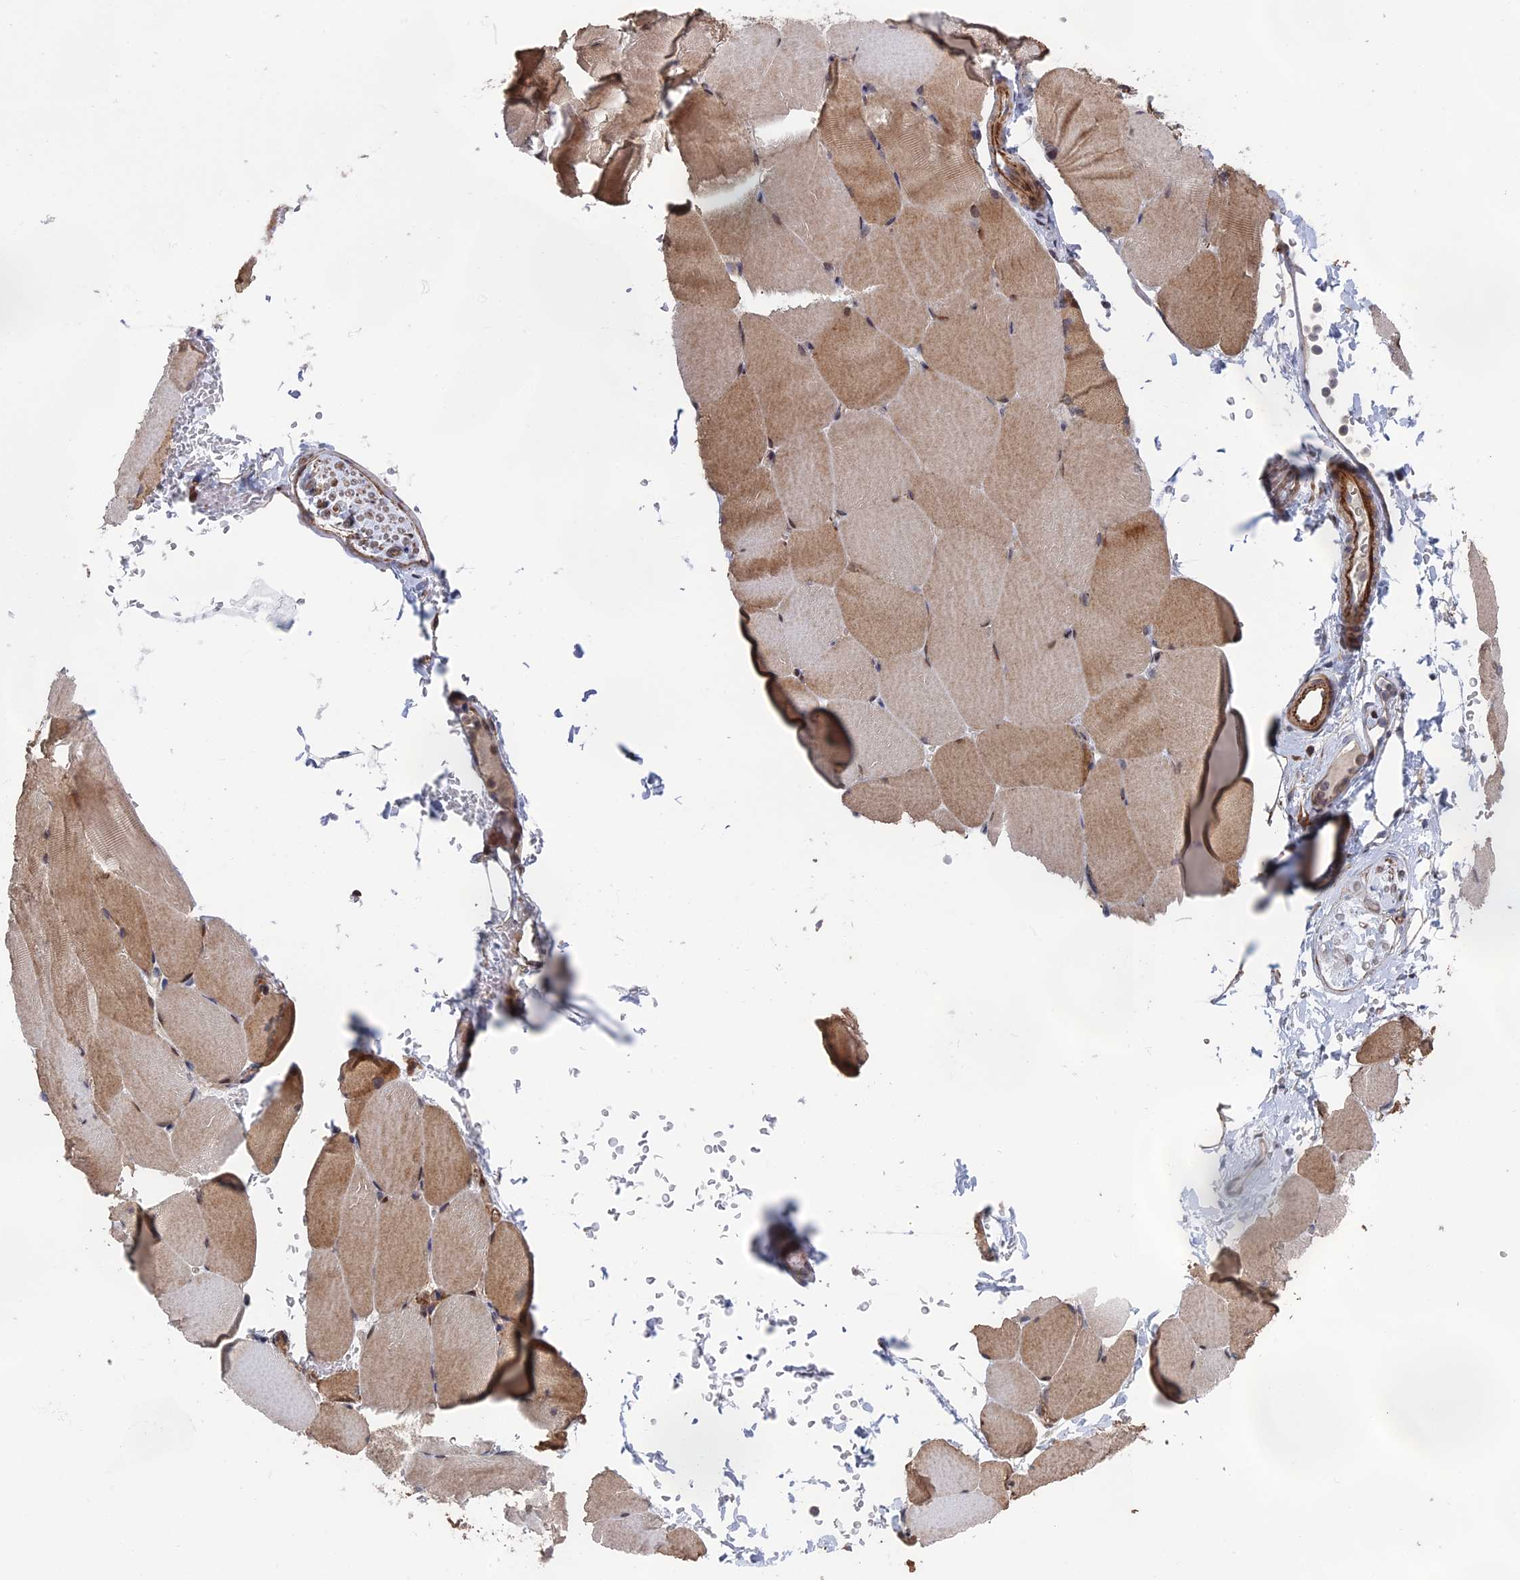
{"staining": {"intensity": "moderate", "quantity": "25%-75%", "location": "cytoplasmic/membranous"}, "tissue": "skeletal muscle", "cell_type": "Myocytes", "image_type": "normal", "snomed": [{"axis": "morphology", "description": "Normal tissue, NOS"}, {"axis": "topography", "description": "Skeletal muscle"}, {"axis": "topography", "description": "Parathyroid gland"}], "caption": "Benign skeletal muscle was stained to show a protein in brown. There is medium levels of moderate cytoplasmic/membranous expression in approximately 25%-75% of myocytes. (DAB (3,3'-diaminobenzidine) IHC, brown staining for protein, blue staining for nuclei).", "gene": "GTF2IRD1", "patient": {"sex": "female", "age": 37}}